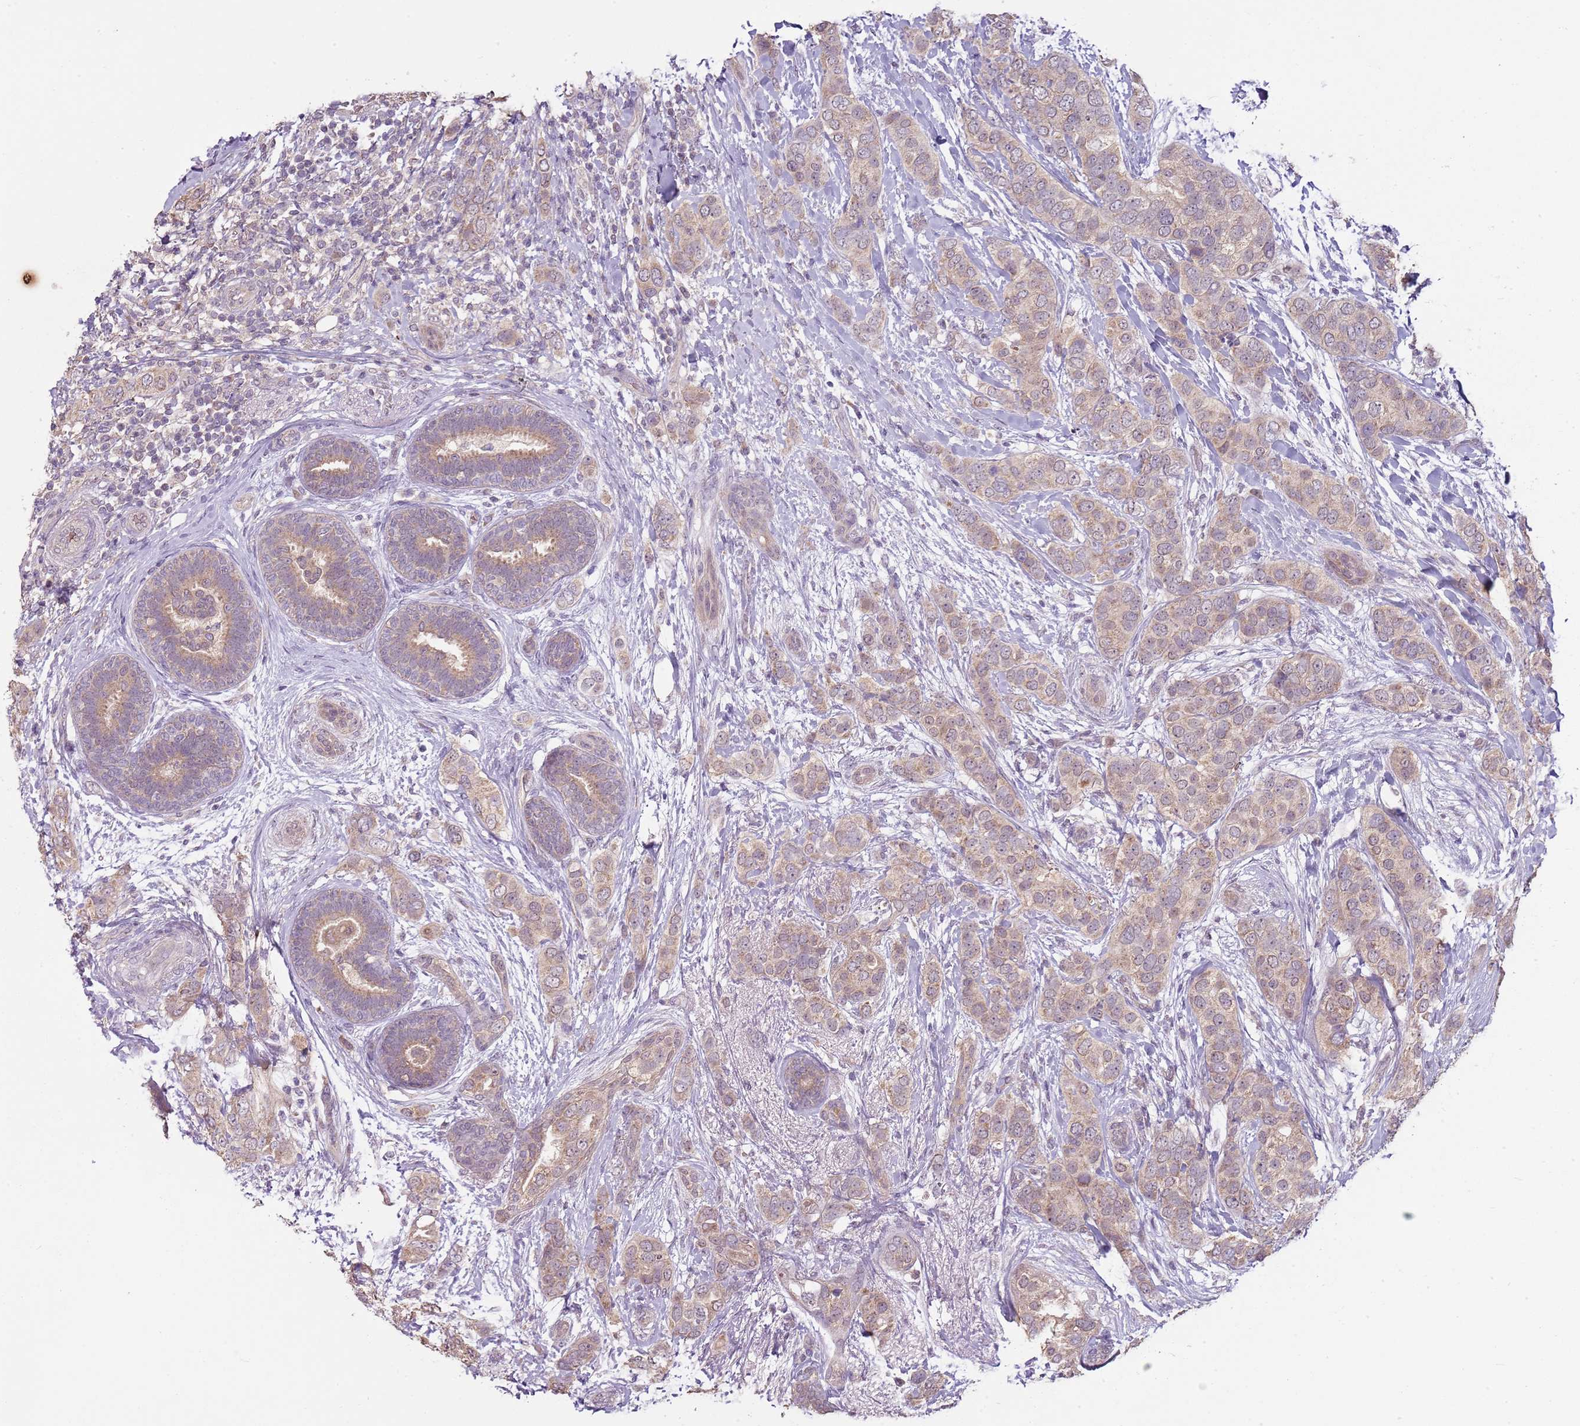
{"staining": {"intensity": "weak", "quantity": ">75%", "location": "cytoplasmic/membranous"}, "tissue": "breast cancer", "cell_type": "Tumor cells", "image_type": "cancer", "snomed": [{"axis": "morphology", "description": "Lobular carcinoma"}, {"axis": "topography", "description": "Breast"}], "caption": "Weak cytoplasmic/membranous staining is seen in about >75% of tumor cells in breast cancer.", "gene": "TEKT4", "patient": {"sex": "female", "age": 51}}